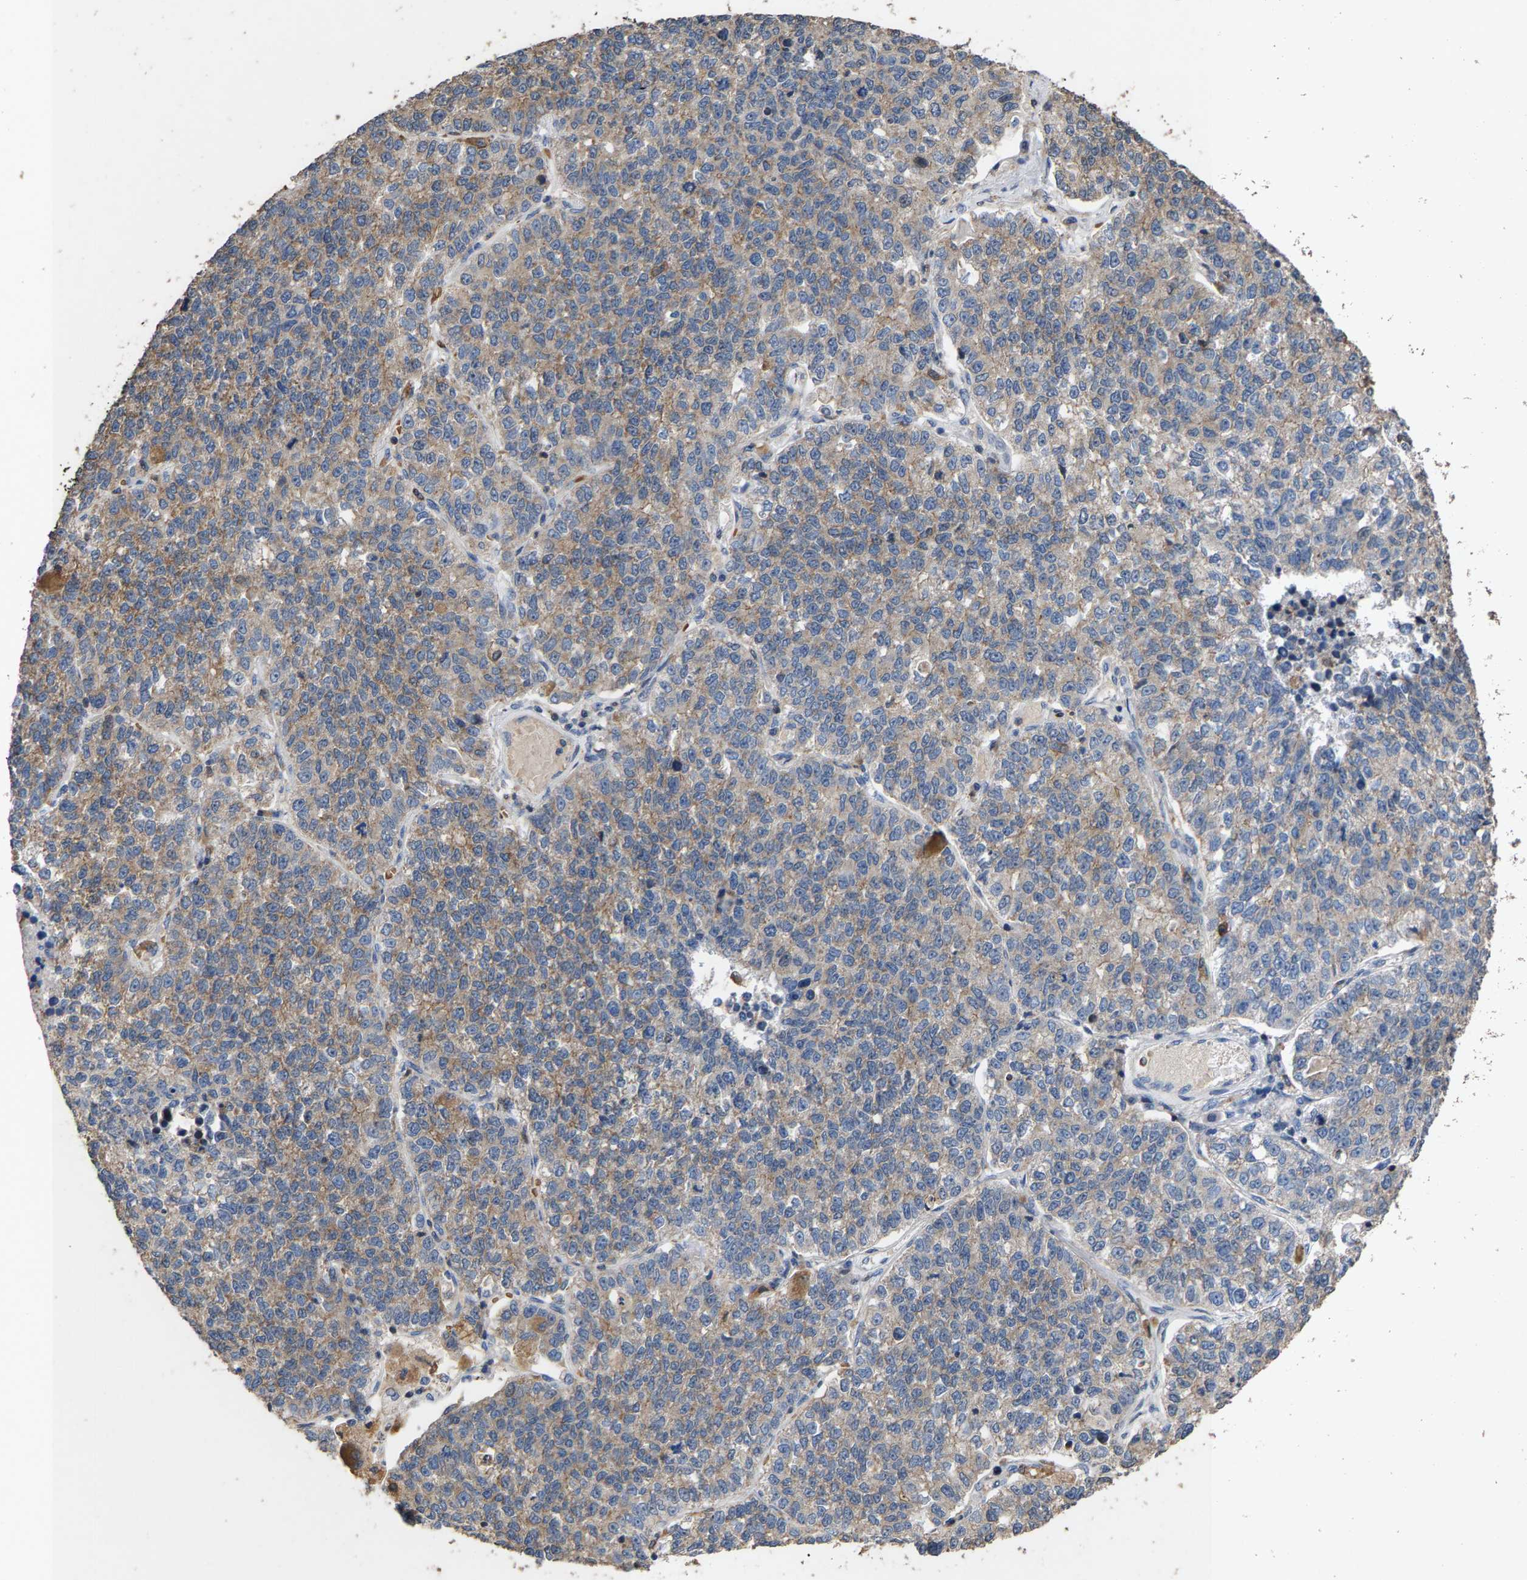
{"staining": {"intensity": "weak", "quantity": "25%-75%", "location": "cytoplasmic/membranous"}, "tissue": "lung cancer", "cell_type": "Tumor cells", "image_type": "cancer", "snomed": [{"axis": "morphology", "description": "Adenocarcinoma, NOS"}, {"axis": "topography", "description": "Lung"}], "caption": "A photomicrograph showing weak cytoplasmic/membranous positivity in approximately 25%-75% of tumor cells in lung cancer (adenocarcinoma), as visualized by brown immunohistochemical staining.", "gene": "TDRKH", "patient": {"sex": "male", "age": 49}}